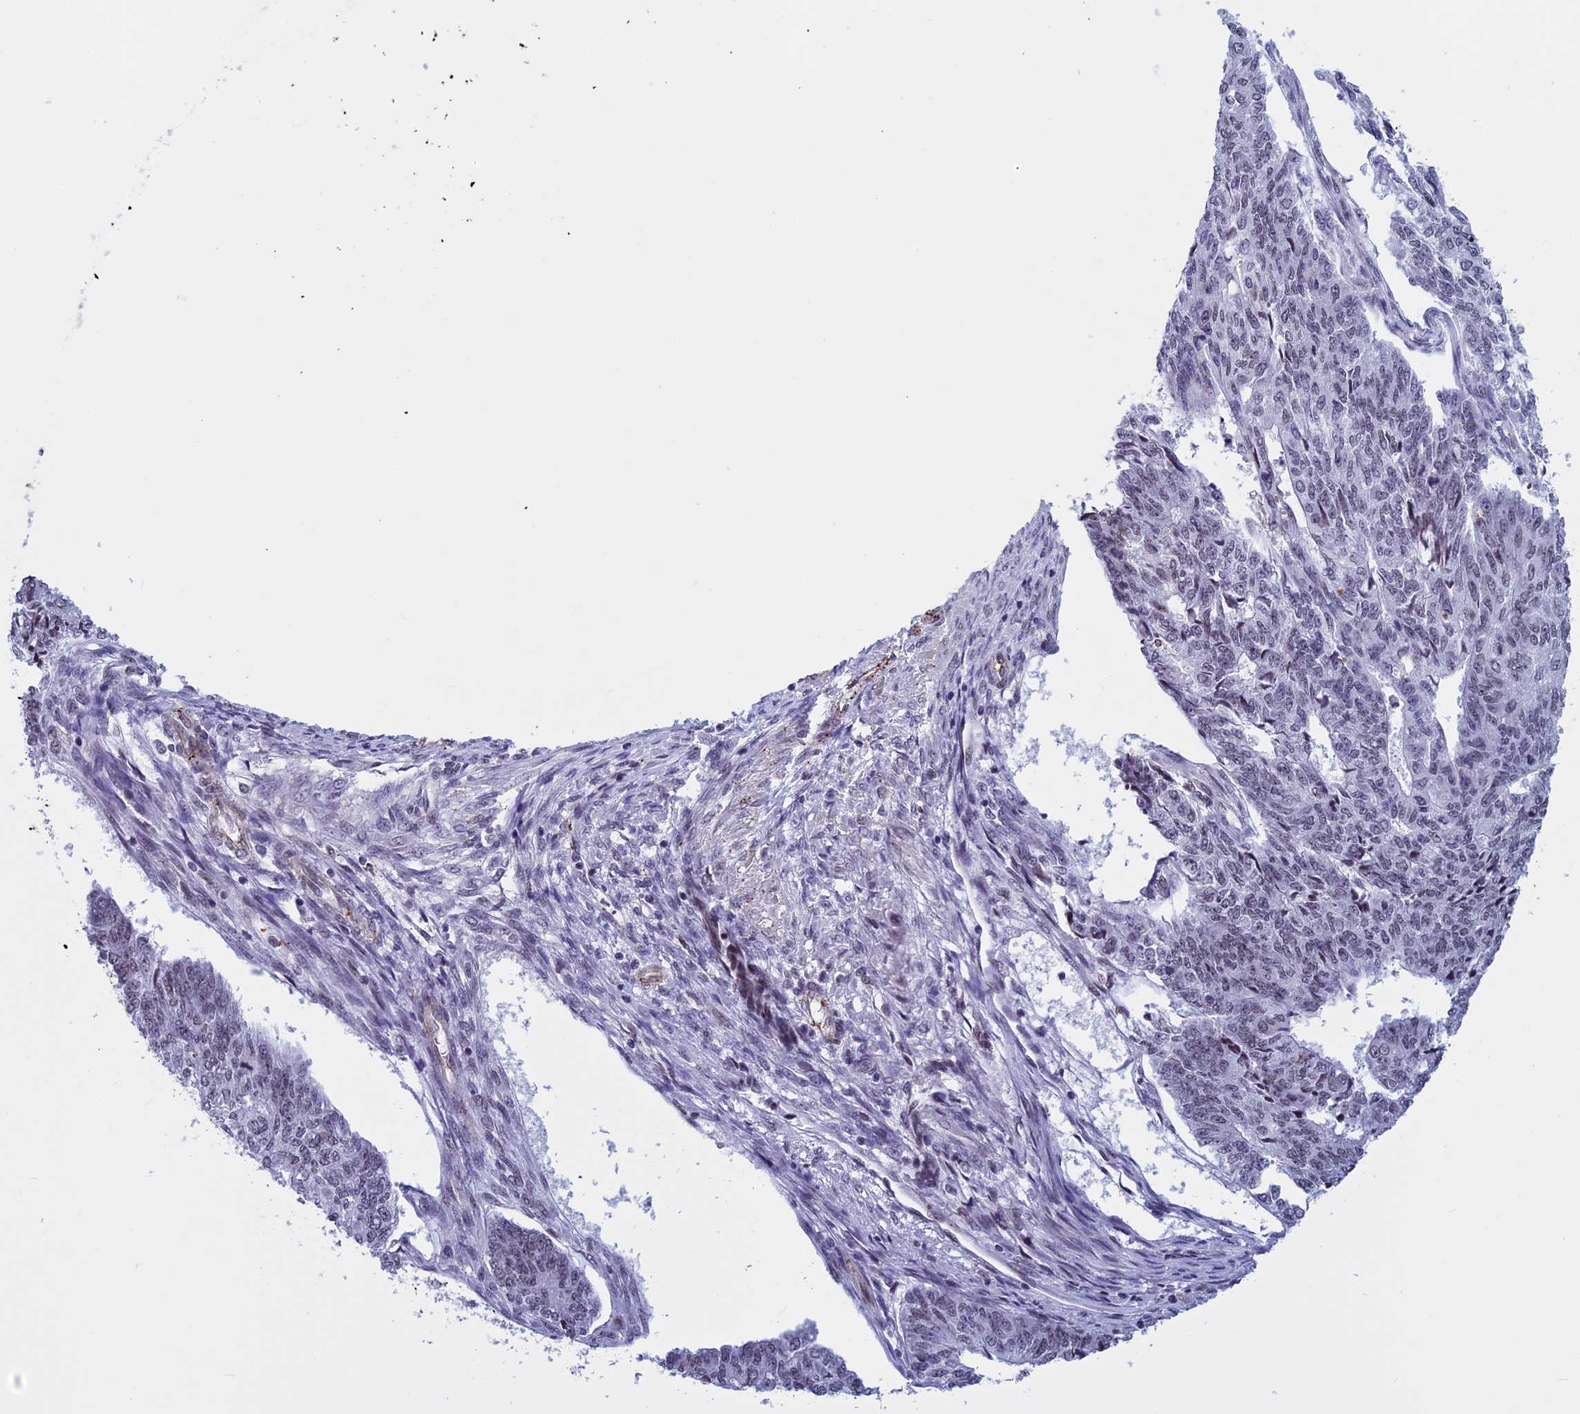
{"staining": {"intensity": "weak", "quantity": "25%-75%", "location": "nuclear"}, "tissue": "endometrial cancer", "cell_type": "Tumor cells", "image_type": "cancer", "snomed": [{"axis": "morphology", "description": "Adenocarcinoma, NOS"}, {"axis": "topography", "description": "Endometrium"}], "caption": "The histopathology image exhibits immunohistochemical staining of endometrial cancer. There is weak nuclear expression is identified in approximately 25%-75% of tumor cells.", "gene": "NIPBL", "patient": {"sex": "female", "age": 32}}